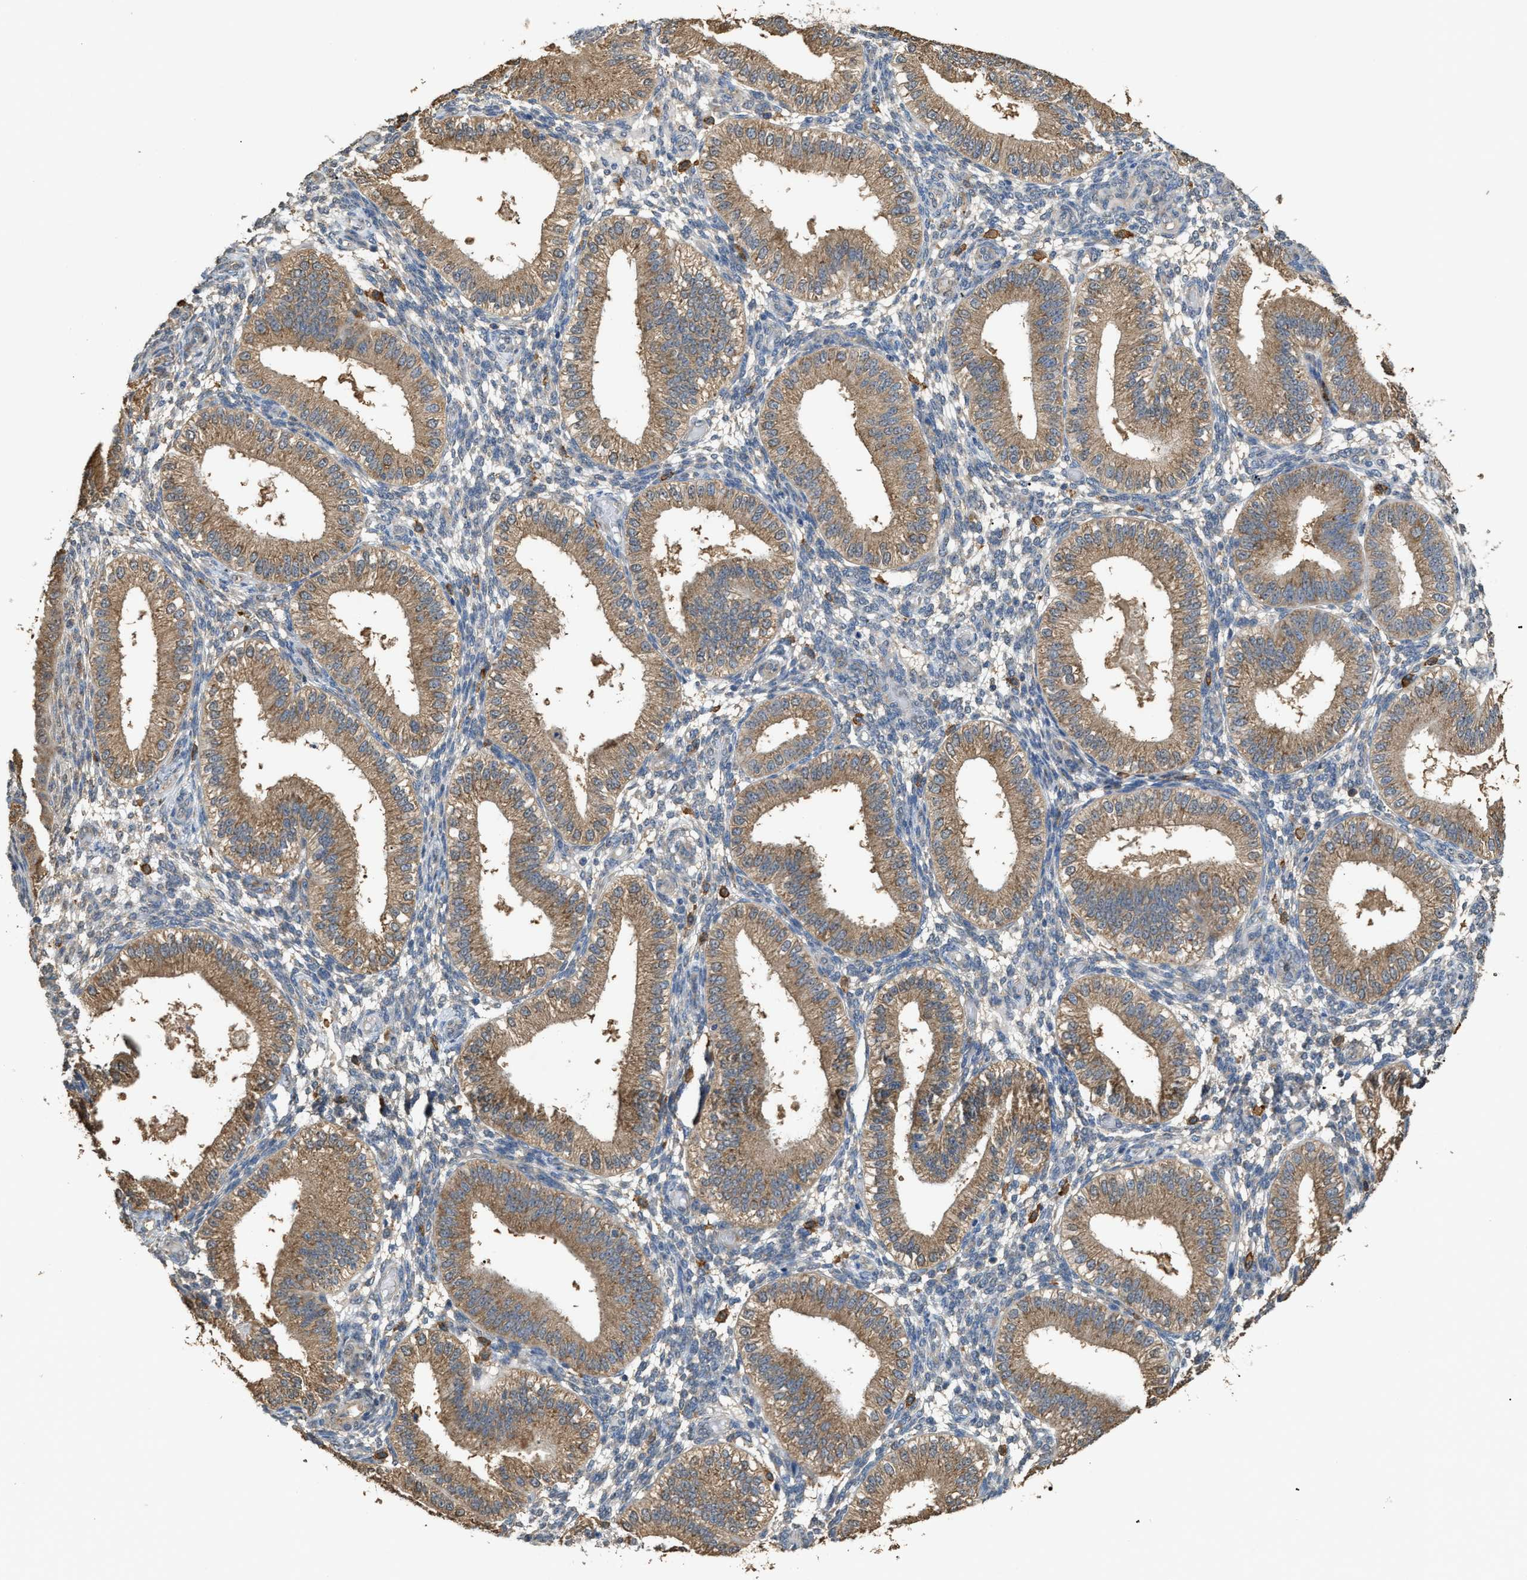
{"staining": {"intensity": "weak", "quantity": "25%-75%", "location": "cytoplasmic/membranous"}, "tissue": "endometrium", "cell_type": "Cells in endometrial stroma", "image_type": "normal", "snomed": [{"axis": "morphology", "description": "Normal tissue, NOS"}, {"axis": "topography", "description": "Endometrium"}], "caption": "Immunohistochemical staining of unremarkable endometrium exhibits 25%-75% levels of weak cytoplasmic/membranous protein staining in about 25%-75% of cells in endometrial stroma.", "gene": "GCN1", "patient": {"sex": "female", "age": 39}}